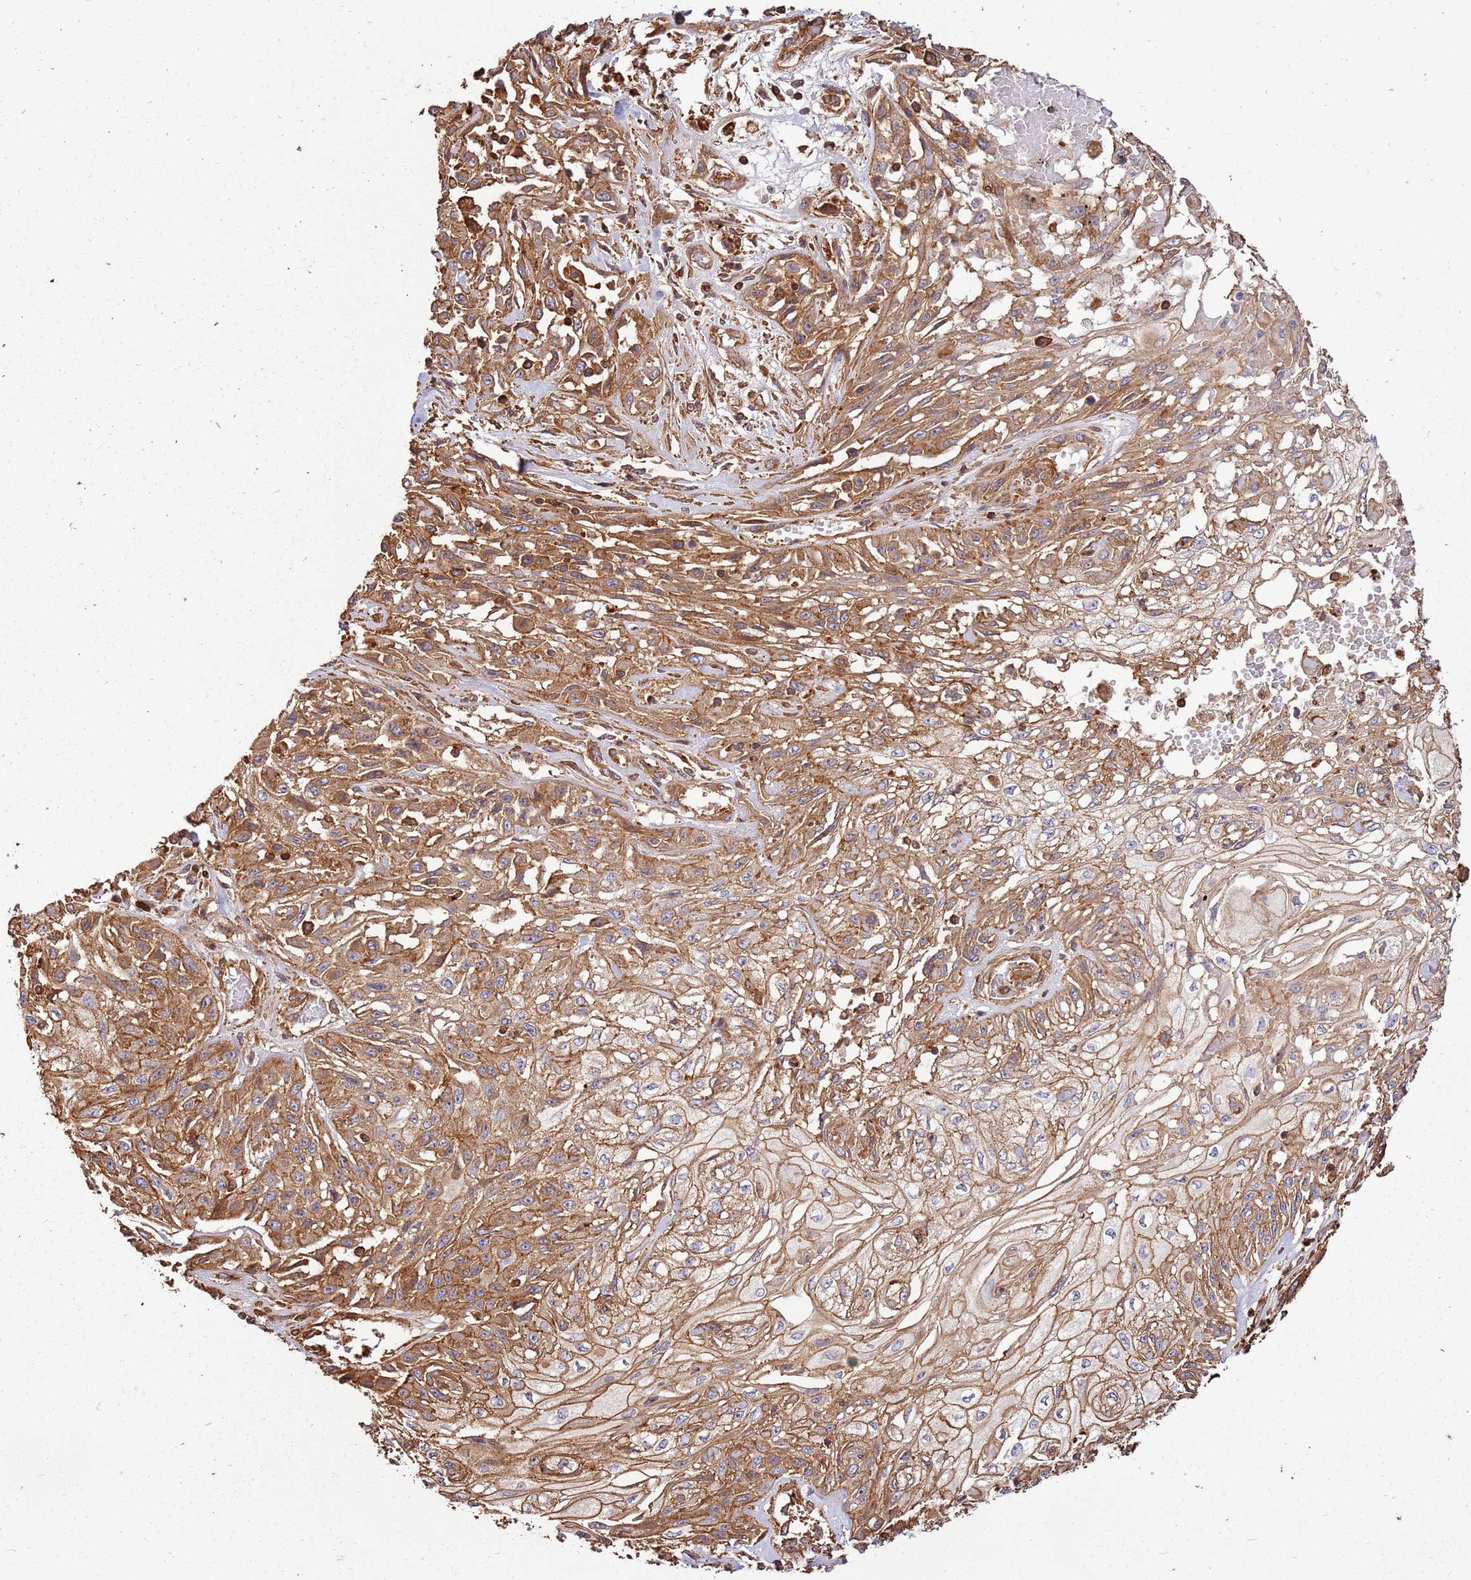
{"staining": {"intensity": "moderate", "quantity": ">75%", "location": "cytoplasmic/membranous"}, "tissue": "skin cancer", "cell_type": "Tumor cells", "image_type": "cancer", "snomed": [{"axis": "morphology", "description": "Squamous cell carcinoma, NOS"}, {"axis": "morphology", "description": "Squamous cell carcinoma, metastatic, NOS"}, {"axis": "topography", "description": "Skin"}, {"axis": "topography", "description": "Lymph node"}], "caption": "Moderate cytoplasmic/membranous protein expression is identified in about >75% of tumor cells in metastatic squamous cell carcinoma (skin). (IHC, brightfield microscopy, high magnification).", "gene": "ACVR2A", "patient": {"sex": "male", "age": 75}}